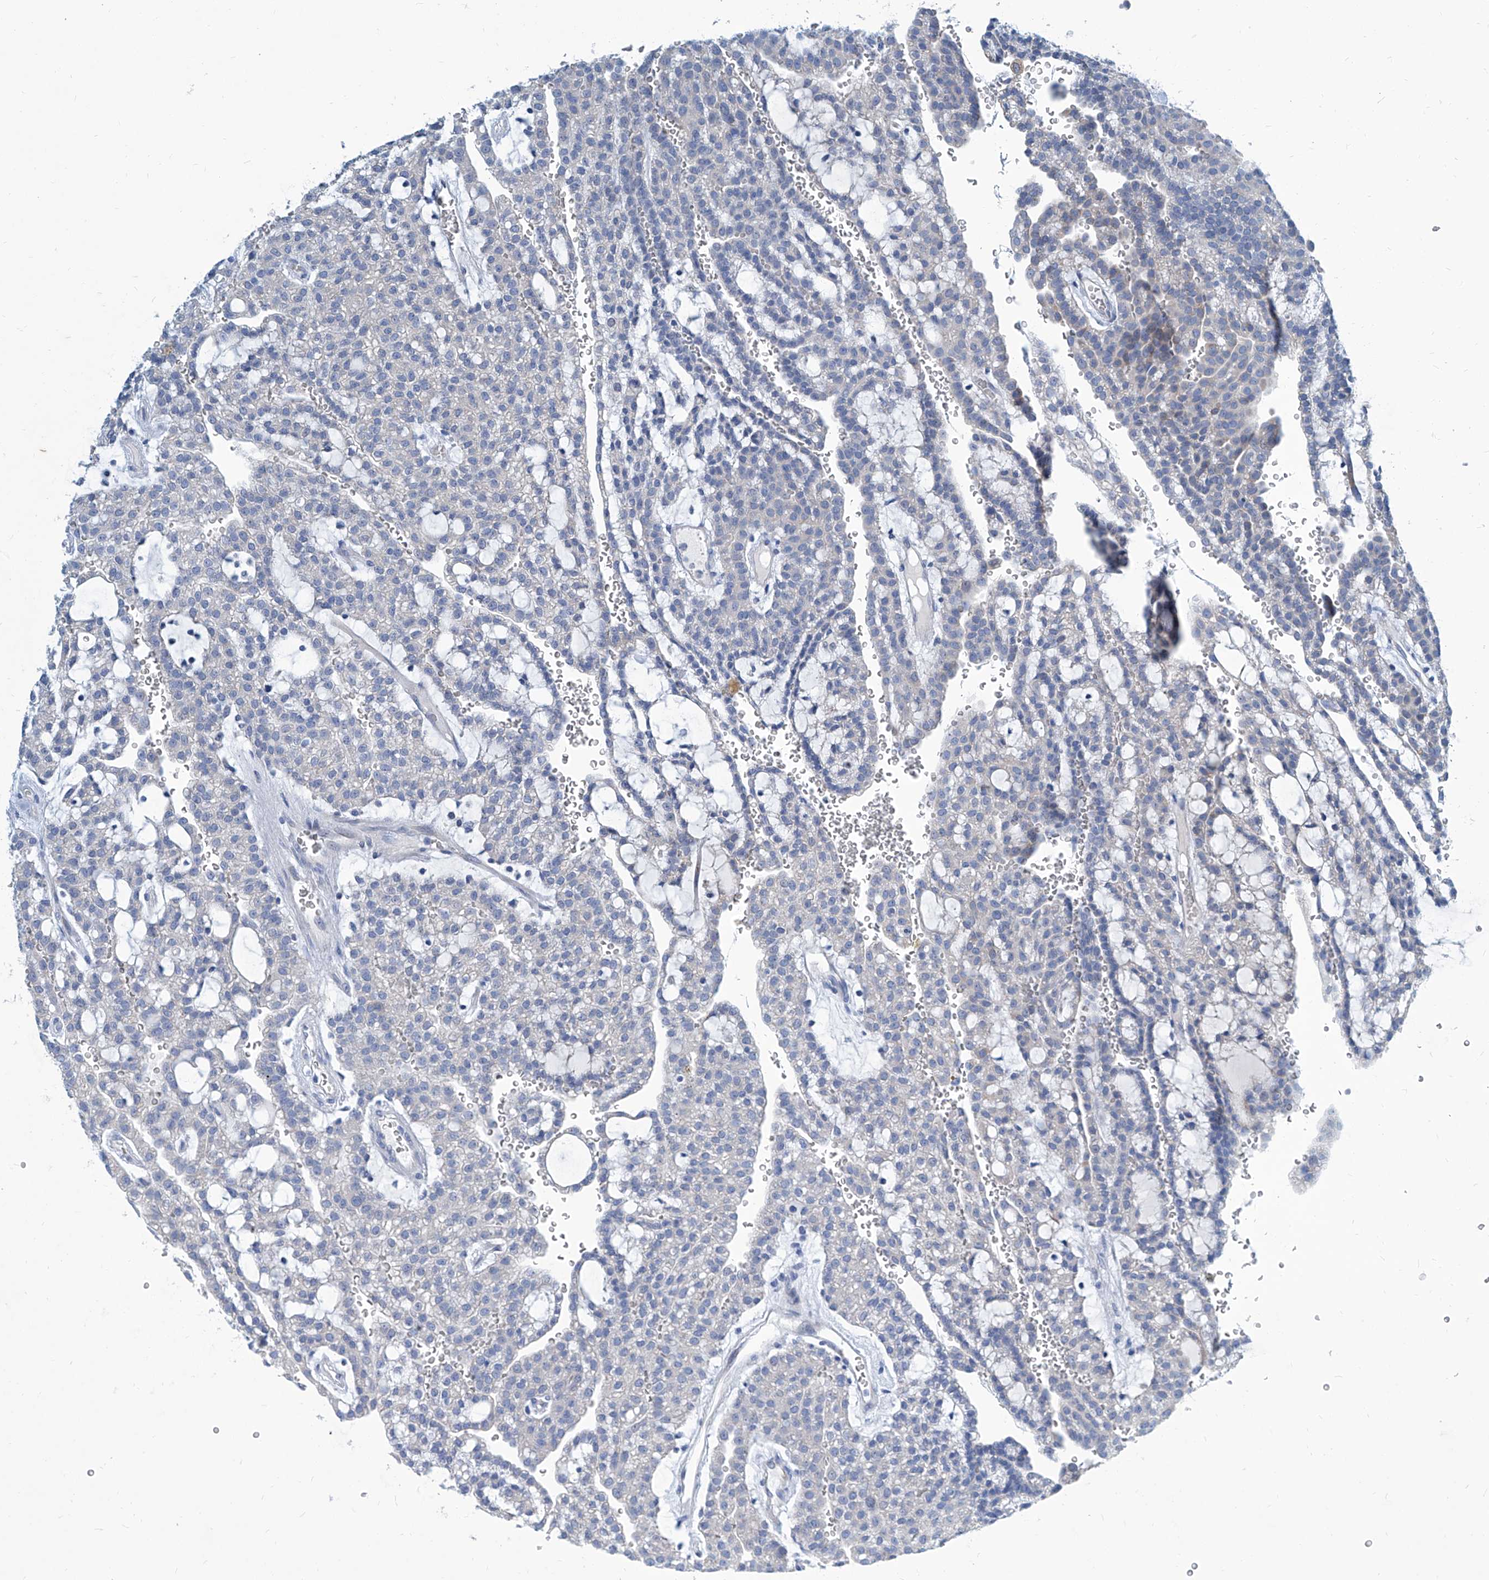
{"staining": {"intensity": "negative", "quantity": "none", "location": "none"}, "tissue": "renal cancer", "cell_type": "Tumor cells", "image_type": "cancer", "snomed": [{"axis": "morphology", "description": "Adenocarcinoma, NOS"}, {"axis": "topography", "description": "Kidney"}], "caption": "IHC of human renal adenocarcinoma reveals no positivity in tumor cells.", "gene": "ZNF519", "patient": {"sex": "male", "age": 63}}